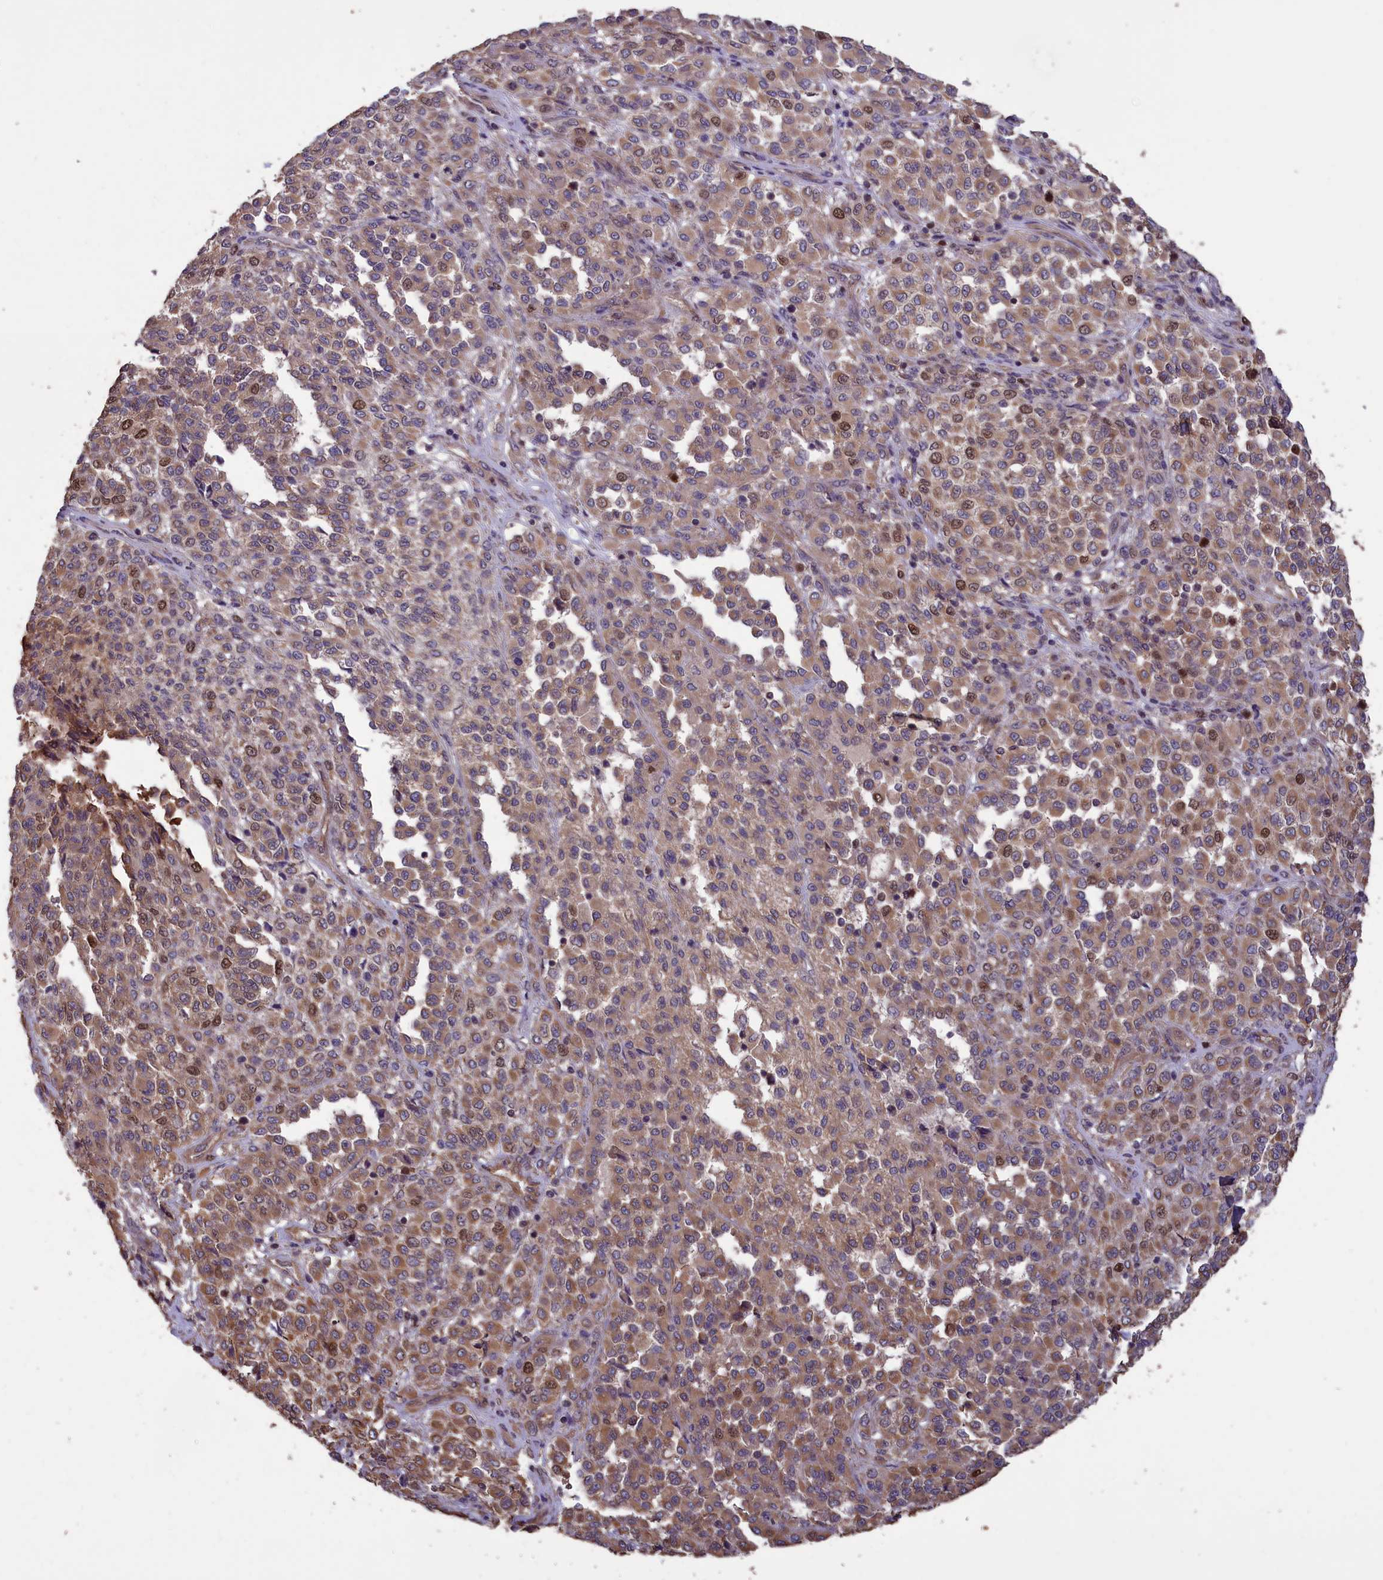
{"staining": {"intensity": "moderate", "quantity": "25%-75%", "location": "cytoplasmic/membranous,nuclear"}, "tissue": "melanoma", "cell_type": "Tumor cells", "image_type": "cancer", "snomed": [{"axis": "morphology", "description": "Malignant melanoma, Metastatic site"}, {"axis": "topography", "description": "Pancreas"}], "caption": "High-power microscopy captured an IHC histopathology image of malignant melanoma (metastatic site), revealing moderate cytoplasmic/membranous and nuclear staining in about 25%-75% of tumor cells.", "gene": "DAPK3", "patient": {"sex": "female", "age": 30}}